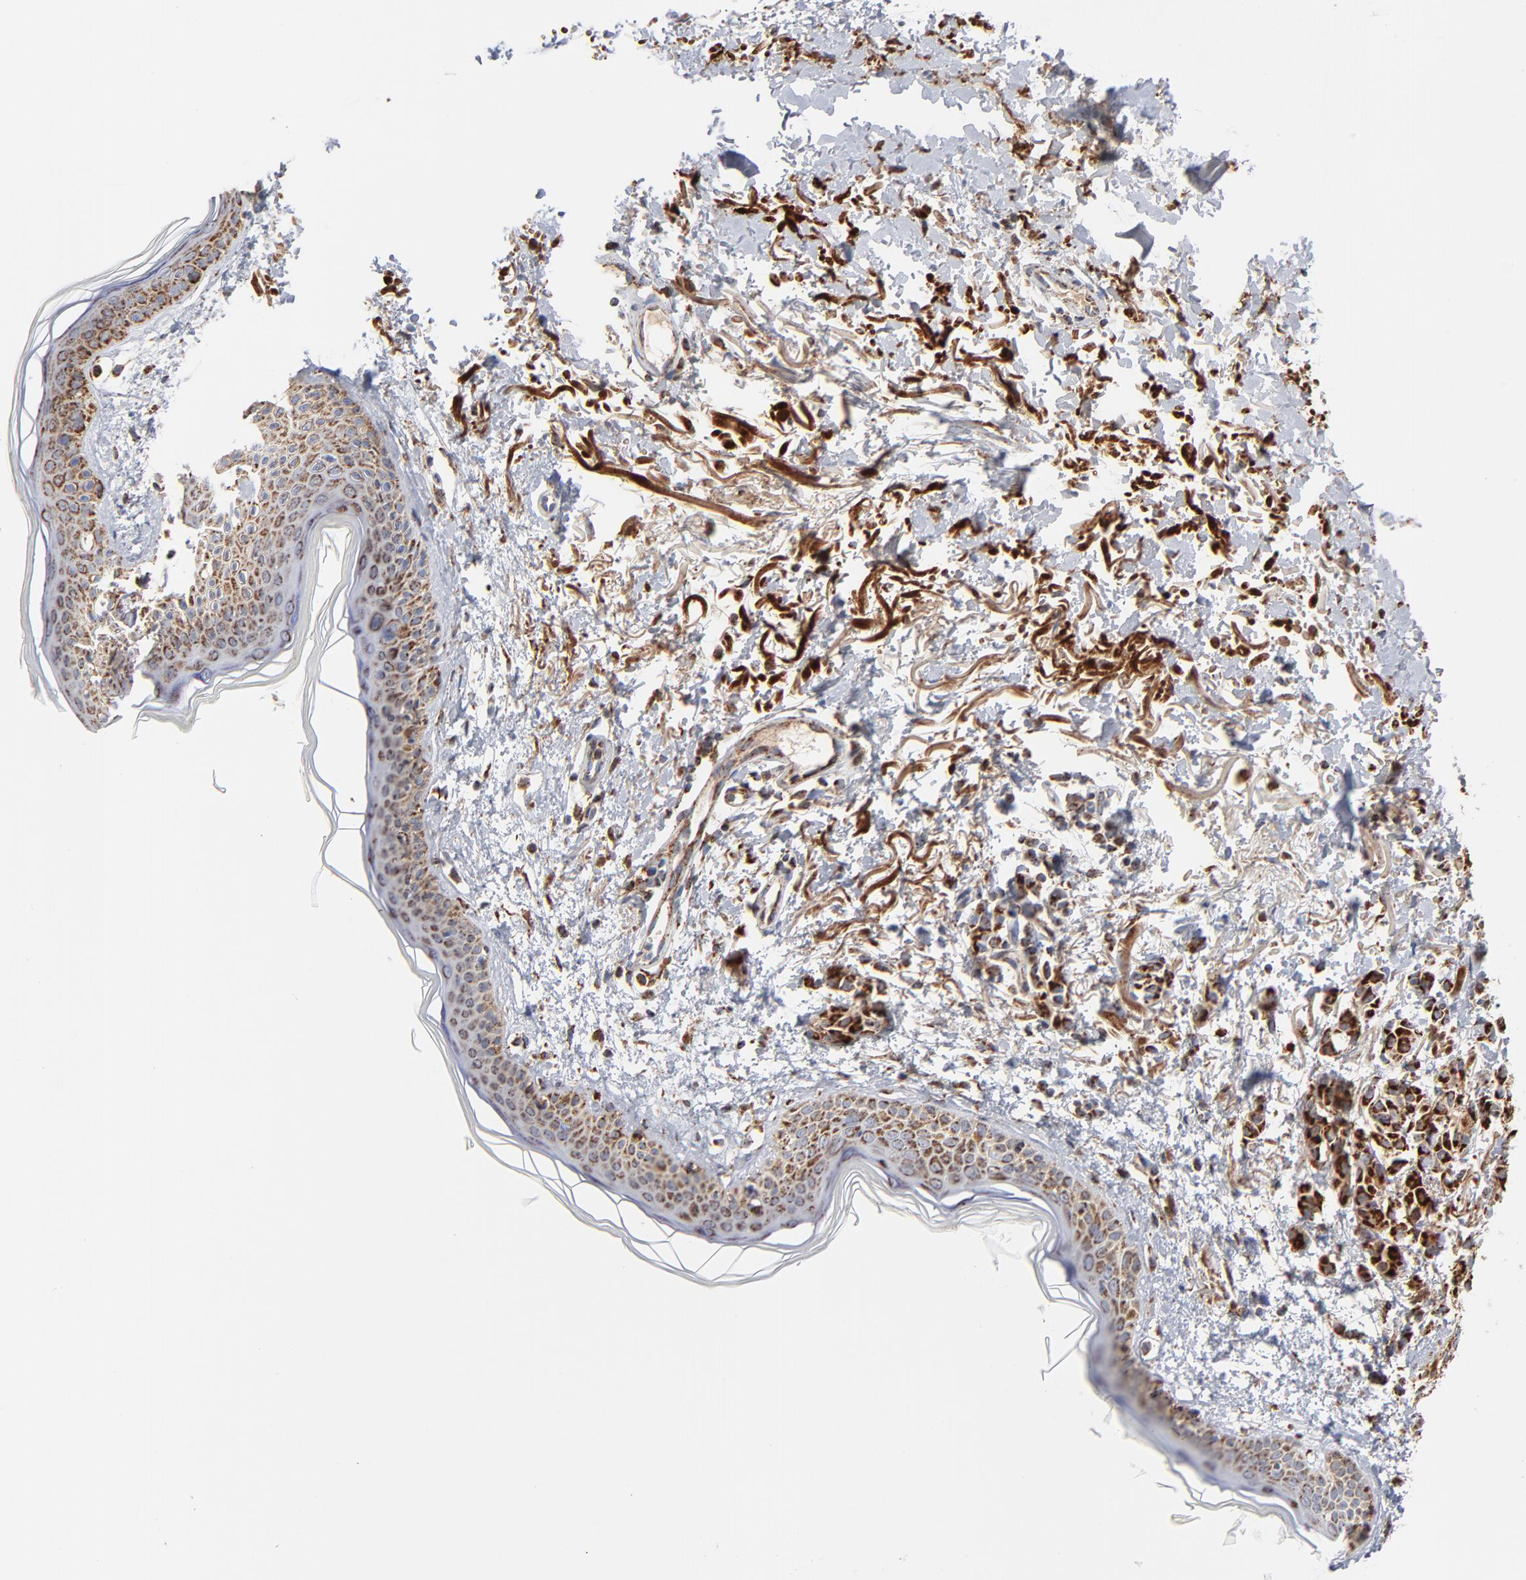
{"staining": {"intensity": "strong", "quantity": ">75%", "location": "cytoplasmic/membranous"}, "tissue": "melanoma", "cell_type": "Tumor cells", "image_type": "cancer", "snomed": [{"axis": "morphology", "description": "Malignant melanoma, NOS"}, {"axis": "topography", "description": "Skin"}], "caption": "There is high levels of strong cytoplasmic/membranous positivity in tumor cells of melanoma, as demonstrated by immunohistochemical staining (brown color).", "gene": "DIABLO", "patient": {"sex": "male", "age": 76}}